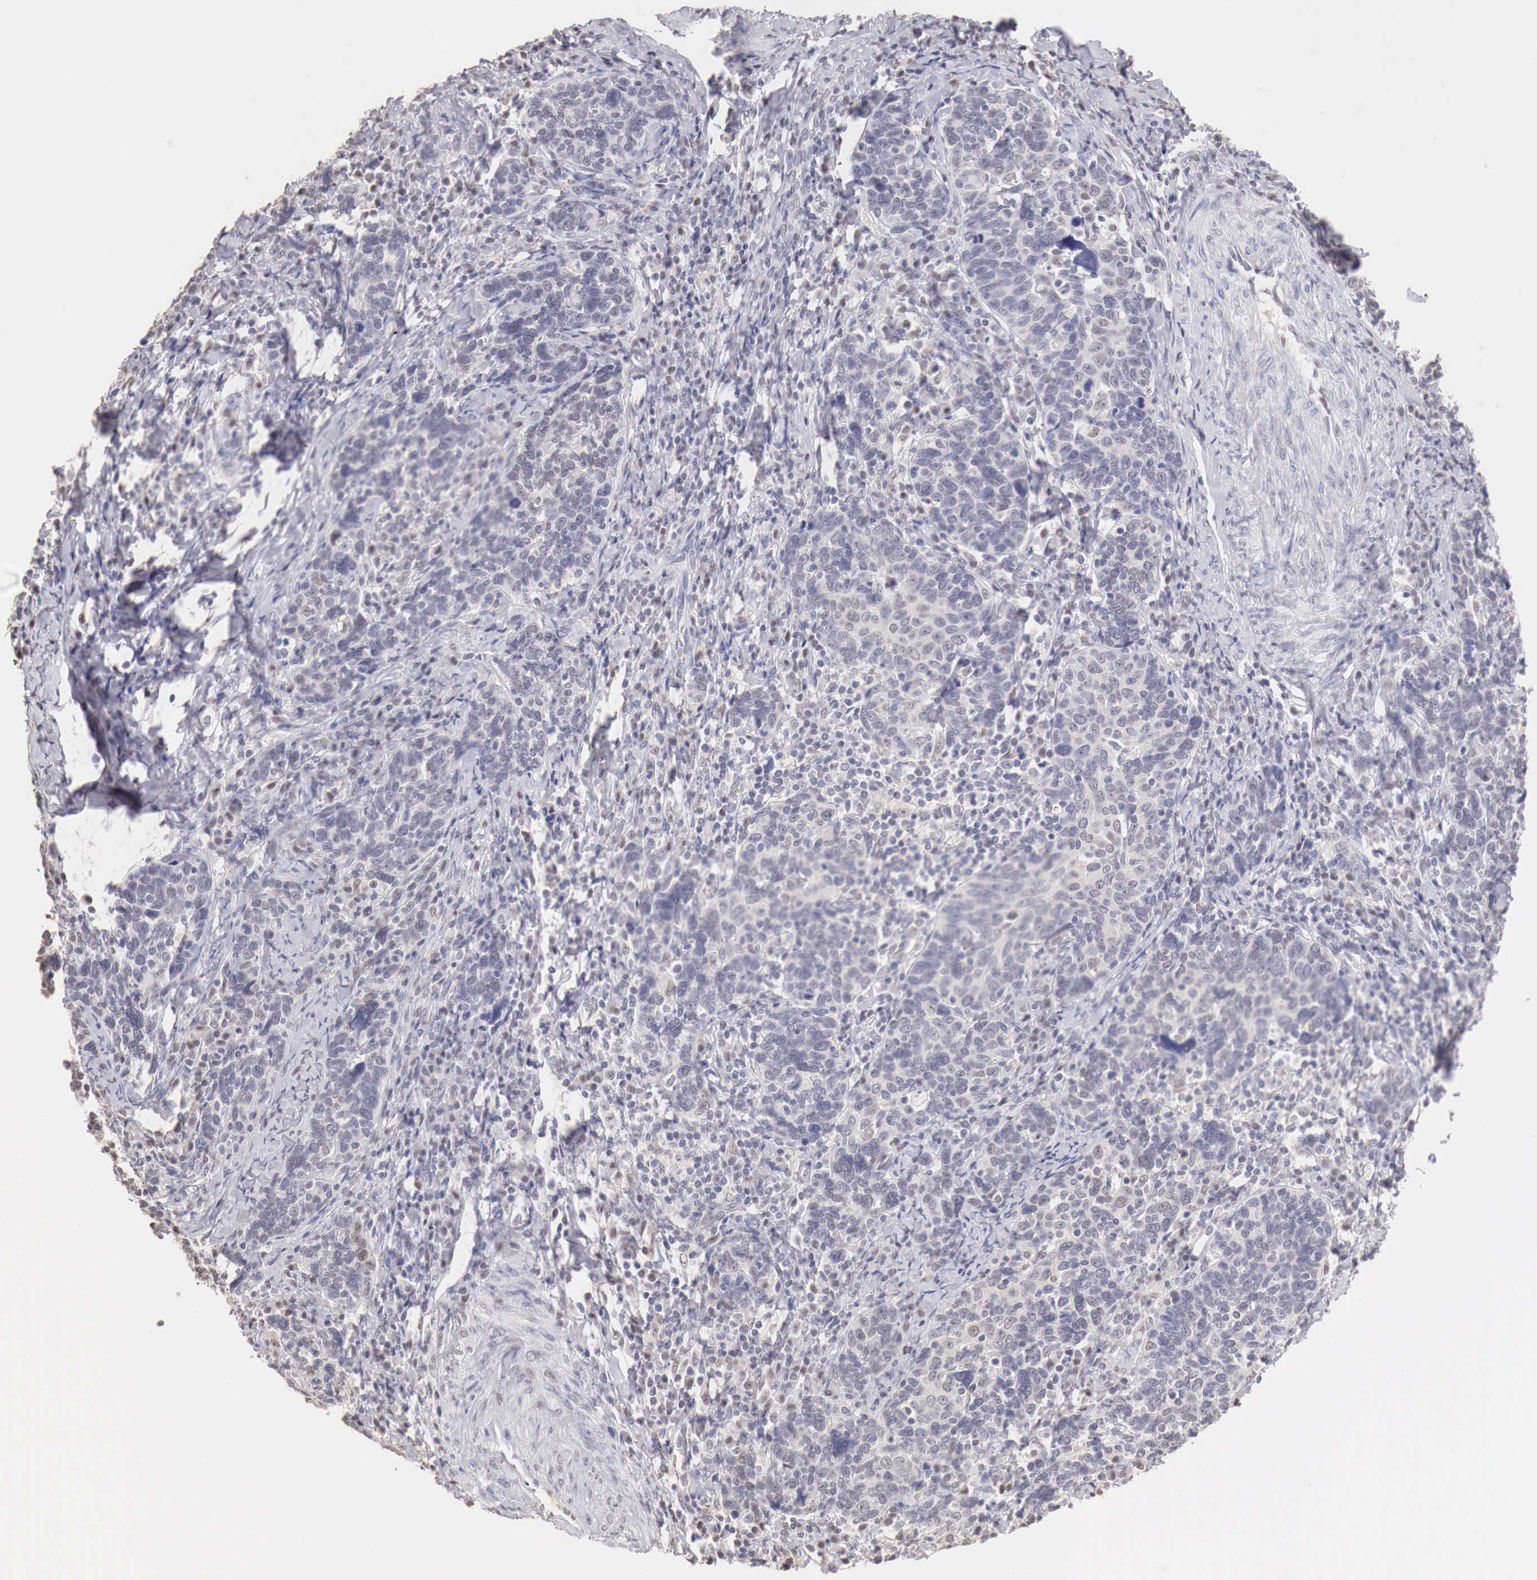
{"staining": {"intensity": "weak", "quantity": "25%-75%", "location": "nuclear"}, "tissue": "cervical cancer", "cell_type": "Tumor cells", "image_type": "cancer", "snomed": [{"axis": "morphology", "description": "Squamous cell carcinoma, NOS"}, {"axis": "topography", "description": "Cervix"}], "caption": "High-power microscopy captured an IHC photomicrograph of cervical cancer (squamous cell carcinoma), revealing weak nuclear positivity in about 25%-75% of tumor cells.", "gene": "UBA1", "patient": {"sex": "female", "age": 41}}